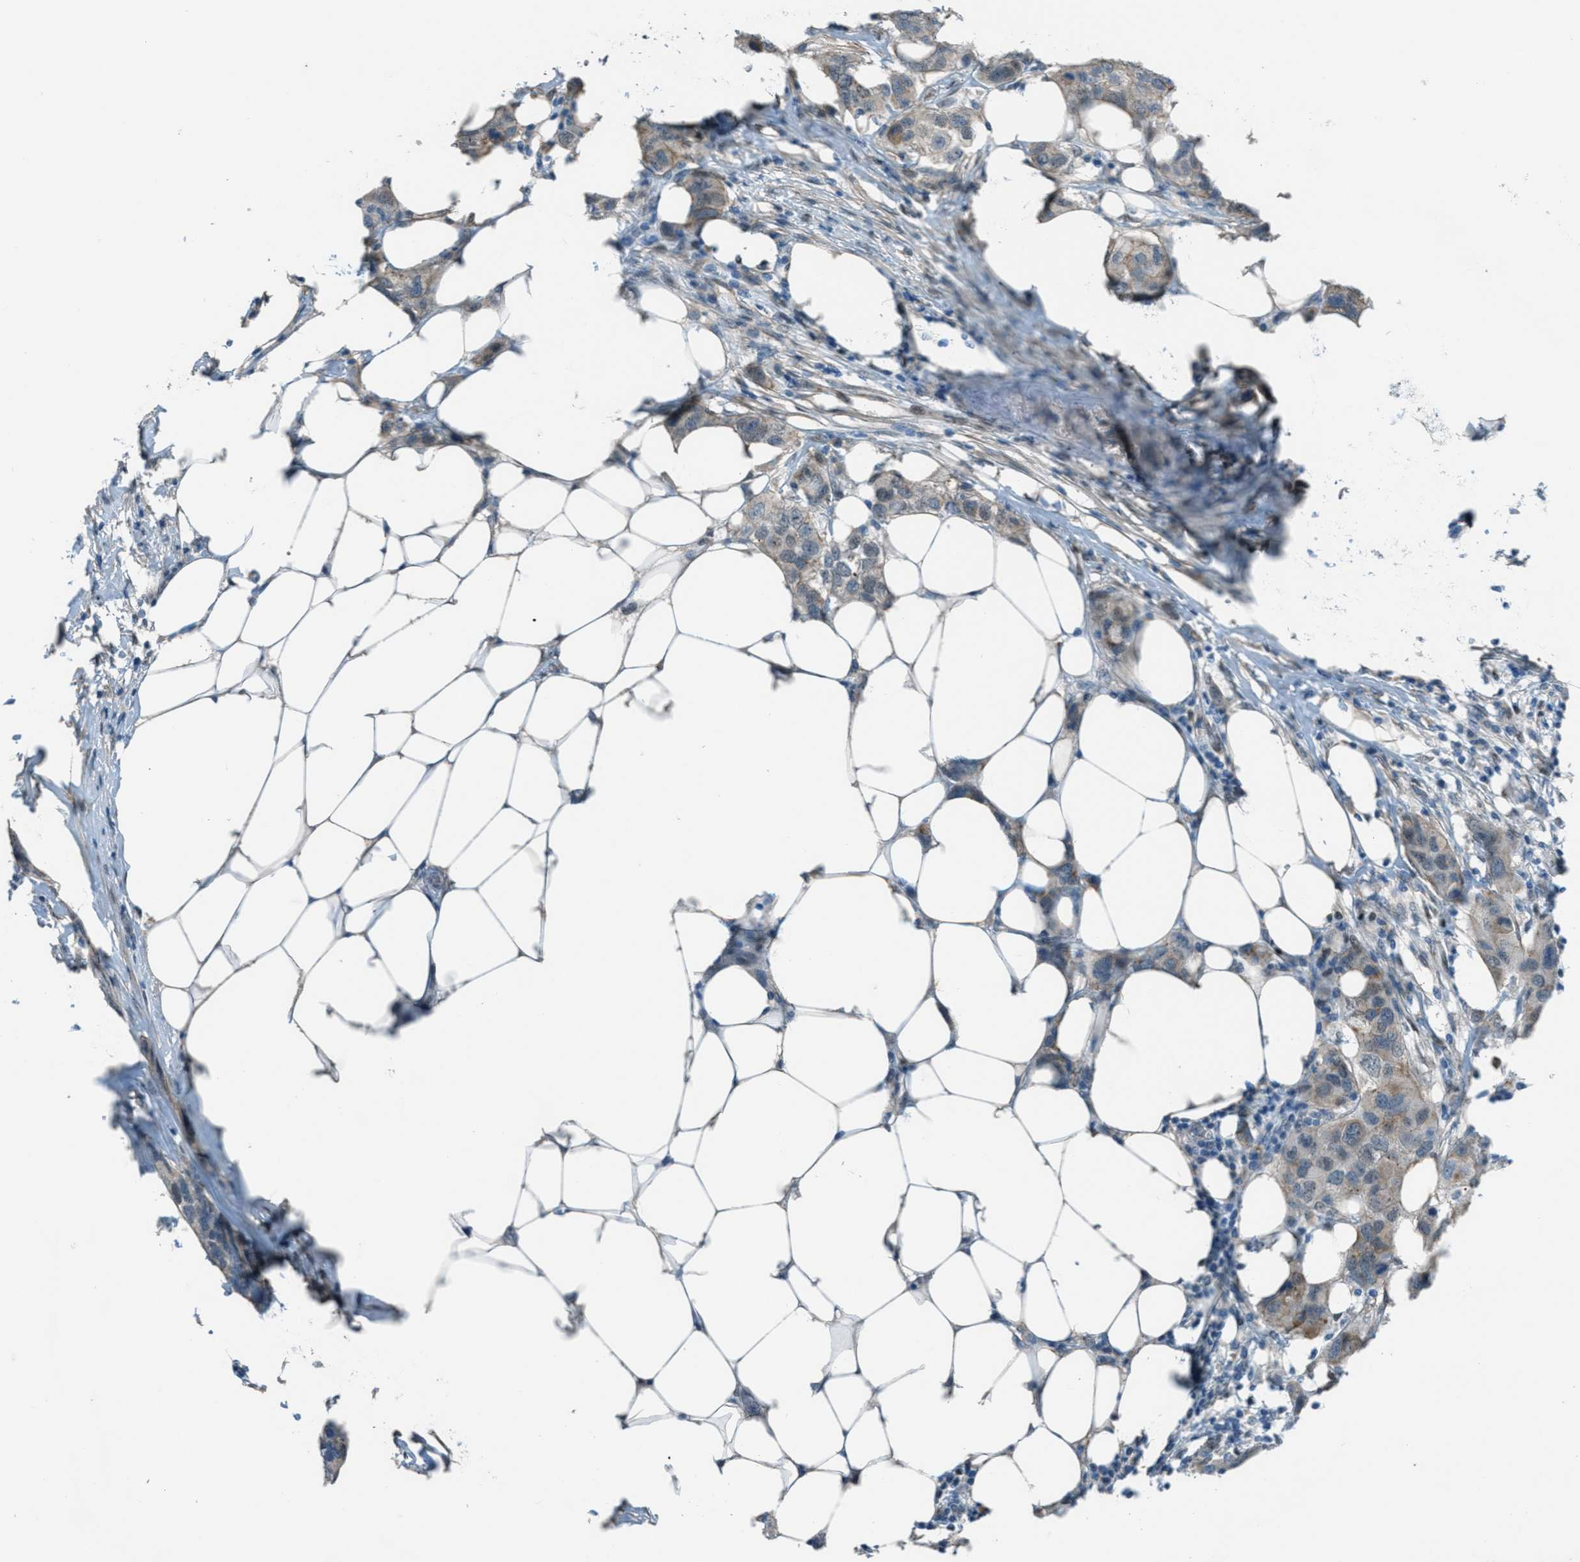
{"staining": {"intensity": "weak", "quantity": ">75%", "location": "cytoplasmic/membranous"}, "tissue": "breast cancer", "cell_type": "Tumor cells", "image_type": "cancer", "snomed": [{"axis": "morphology", "description": "Duct carcinoma"}, {"axis": "topography", "description": "Breast"}], "caption": "Protein expression analysis of human breast cancer reveals weak cytoplasmic/membranous expression in approximately >75% of tumor cells. Using DAB (brown) and hematoxylin (blue) stains, captured at high magnification using brightfield microscopy.", "gene": "TCF3", "patient": {"sex": "female", "age": 50}}